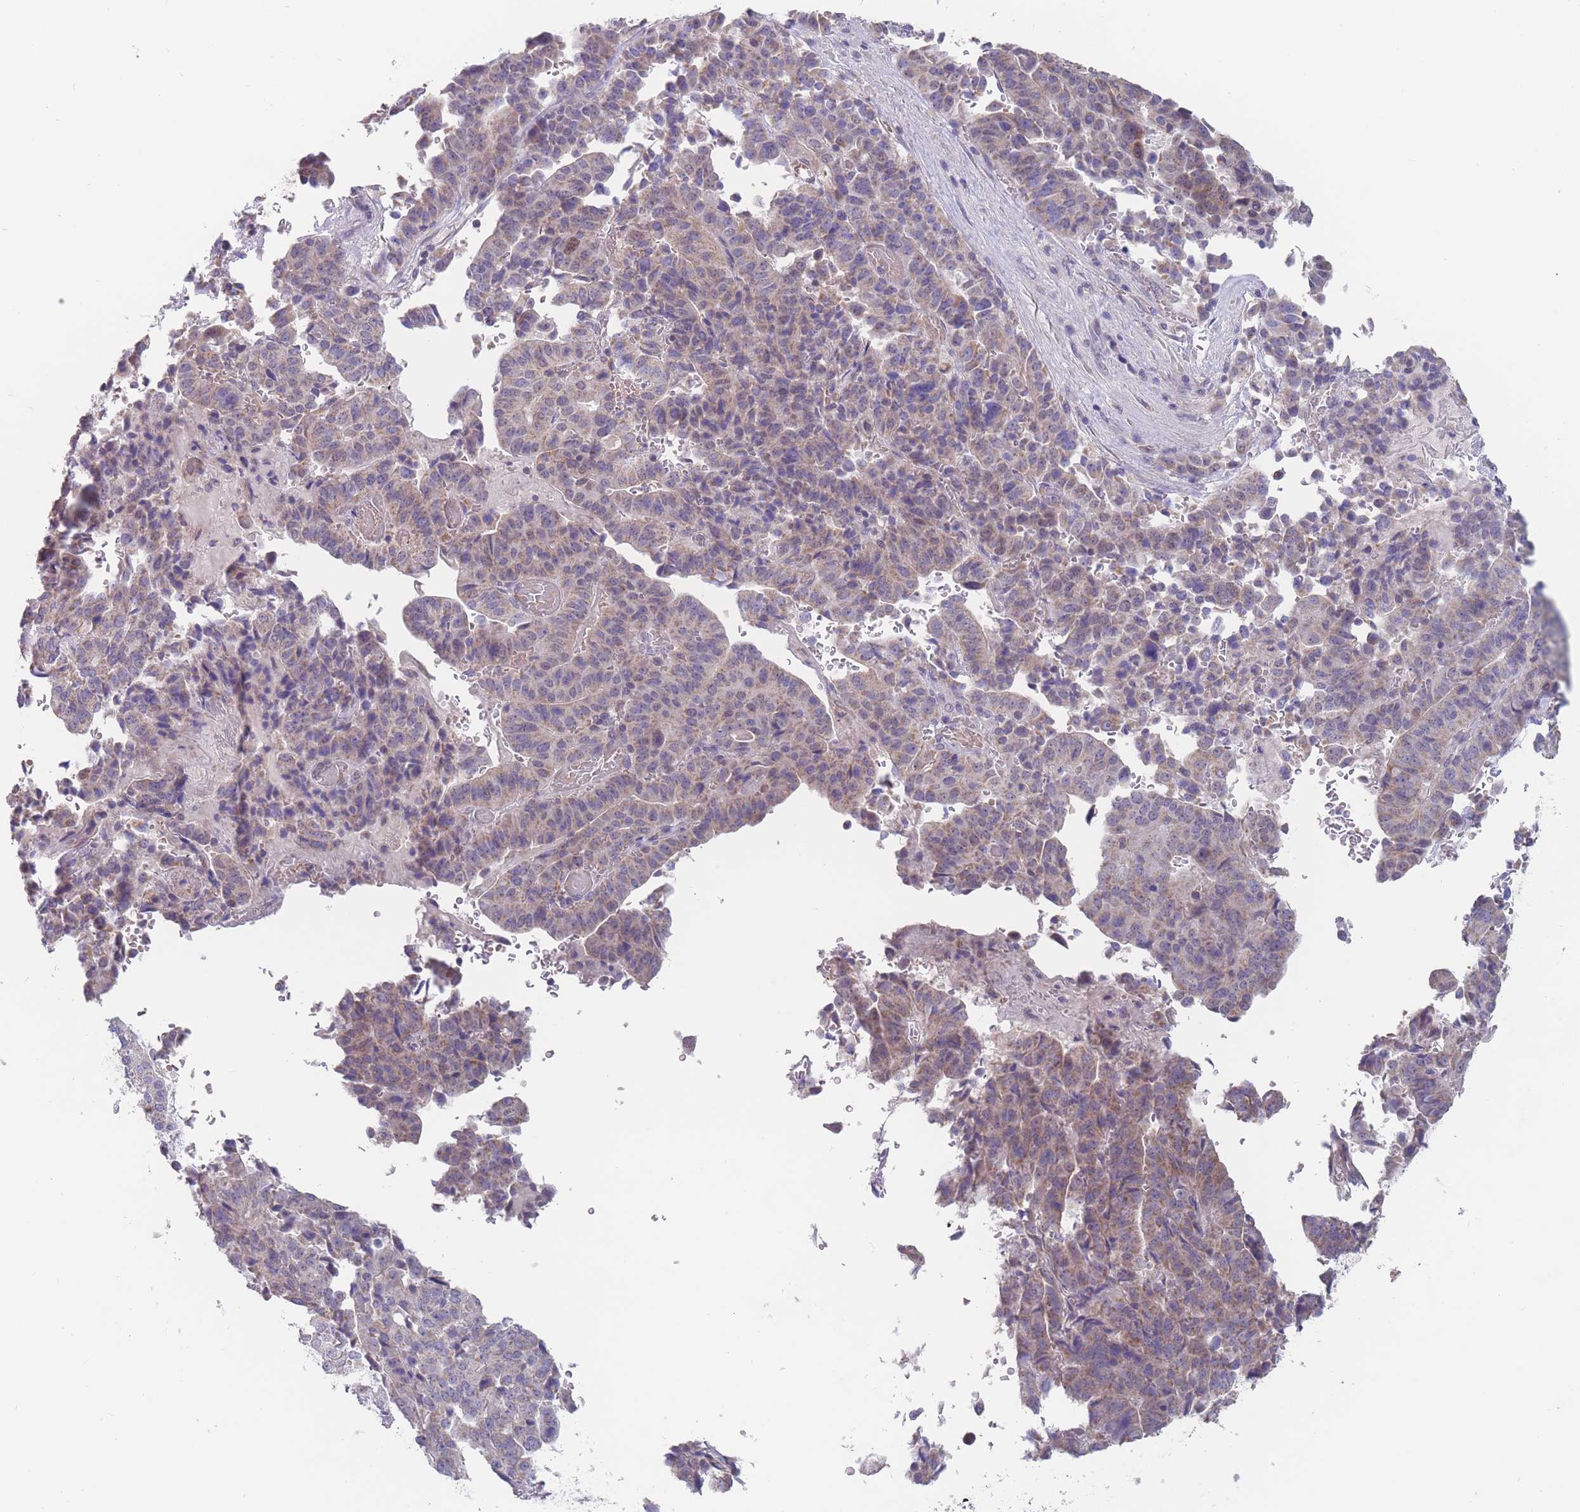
{"staining": {"intensity": "weak", "quantity": "25%-75%", "location": "cytoplasmic/membranous"}, "tissue": "stomach cancer", "cell_type": "Tumor cells", "image_type": "cancer", "snomed": [{"axis": "morphology", "description": "Adenocarcinoma, NOS"}, {"axis": "topography", "description": "Stomach"}], "caption": "DAB immunohistochemical staining of human stomach cancer (adenocarcinoma) reveals weak cytoplasmic/membranous protein positivity in about 25%-75% of tumor cells.", "gene": "PEX7", "patient": {"sex": "male", "age": 48}}